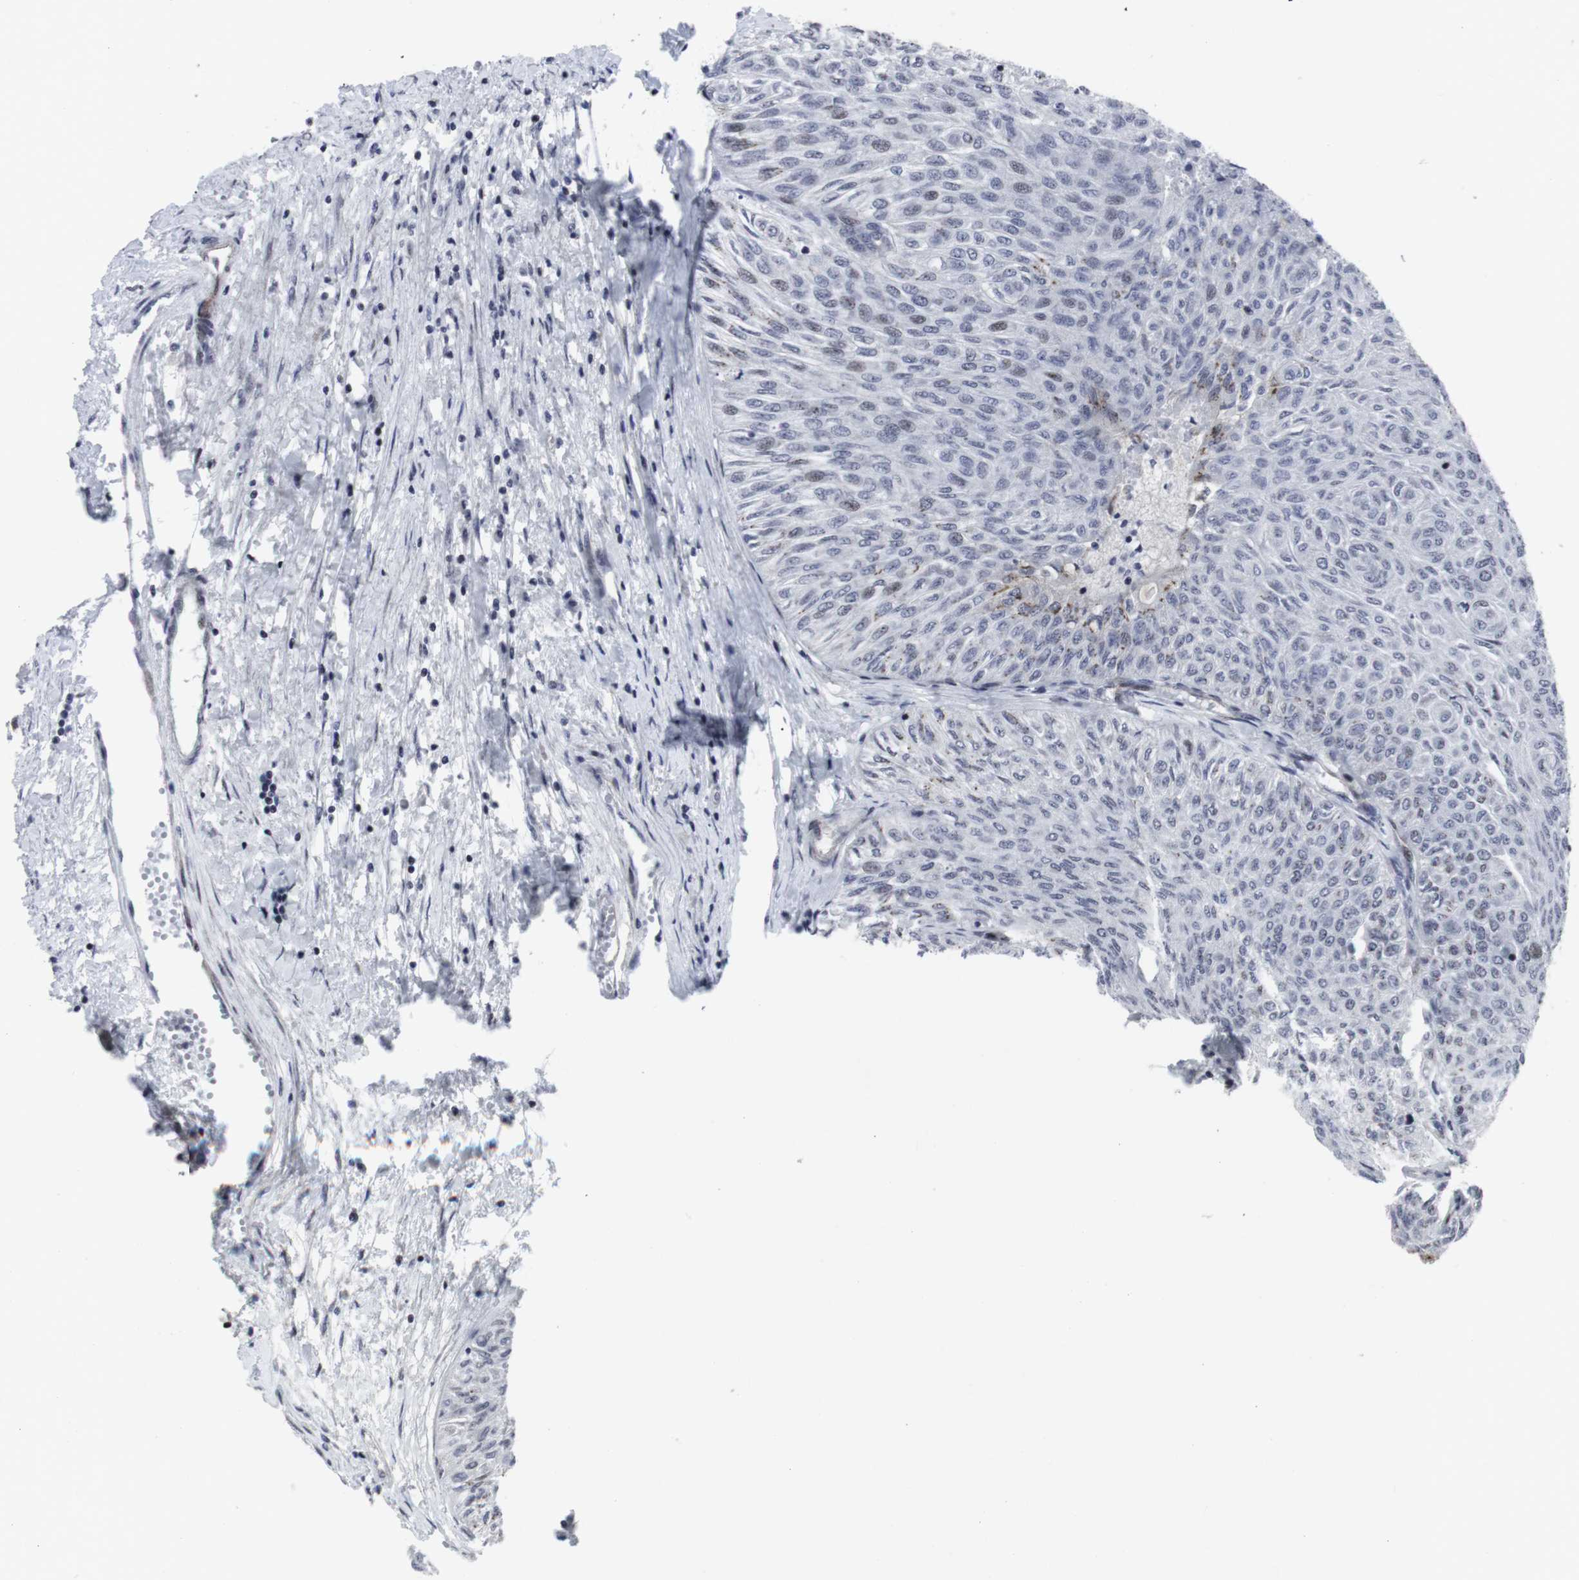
{"staining": {"intensity": "weak", "quantity": "<25%", "location": "nuclear"}, "tissue": "urothelial cancer", "cell_type": "Tumor cells", "image_type": "cancer", "snomed": [{"axis": "morphology", "description": "Urothelial carcinoma, Low grade"}, {"axis": "topography", "description": "Urinary bladder"}], "caption": "Urothelial carcinoma (low-grade) stained for a protein using immunohistochemistry (IHC) demonstrates no expression tumor cells.", "gene": "MLH1", "patient": {"sex": "male", "age": 78}}